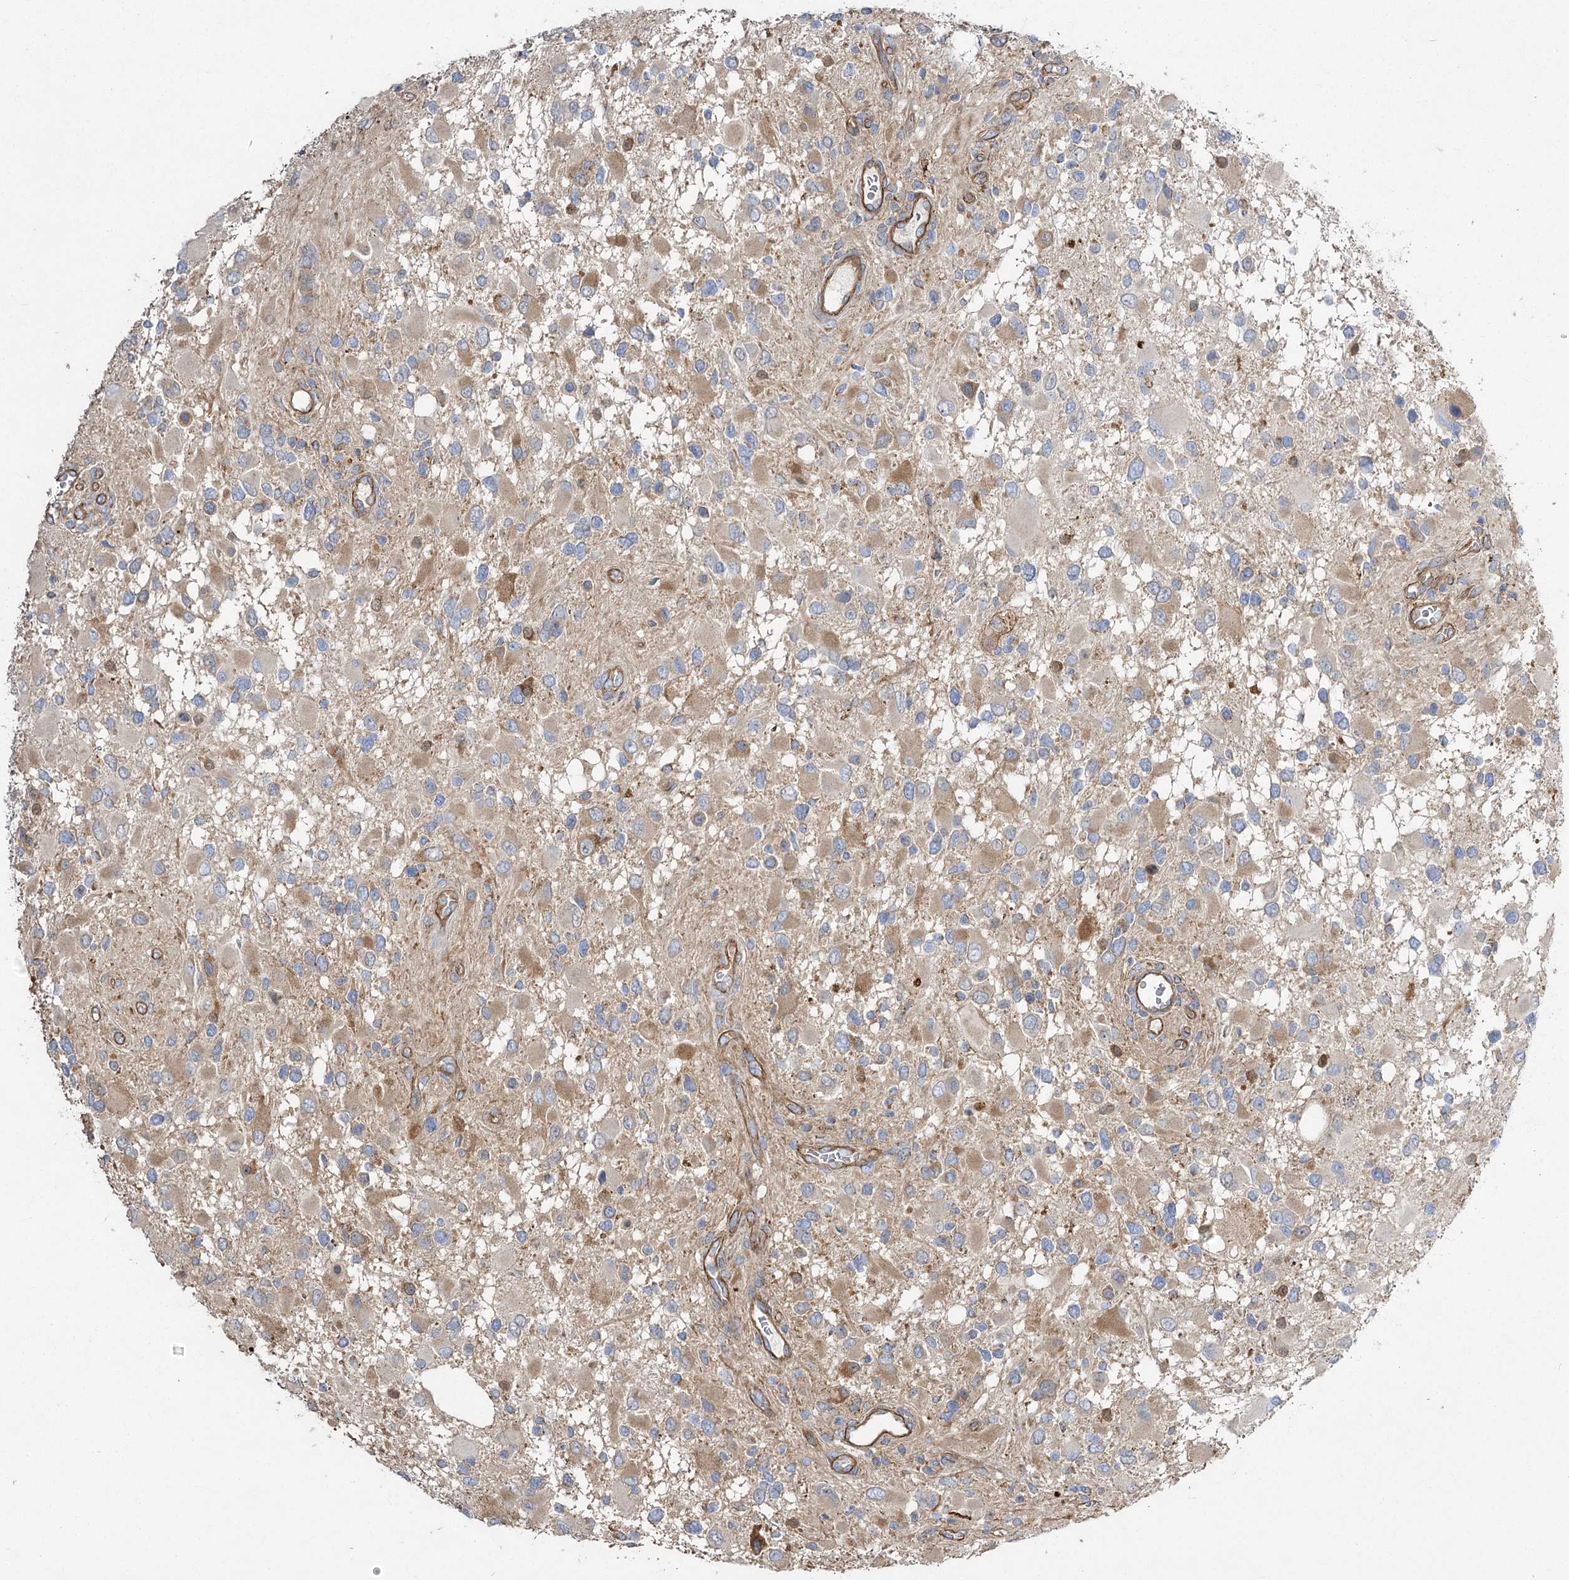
{"staining": {"intensity": "moderate", "quantity": "<25%", "location": "cytoplasmic/membranous"}, "tissue": "glioma", "cell_type": "Tumor cells", "image_type": "cancer", "snomed": [{"axis": "morphology", "description": "Glioma, malignant, High grade"}, {"axis": "topography", "description": "Brain"}], "caption": "Immunohistochemical staining of glioma displays moderate cytoplasmic/membranous protein expression in approximately <25% of tumor cells. (DAB (3,3'-diaminobenzidine) IHC with brightfield microscopy, high magnification).", "gene": "RMDN2", "patient": {"sex": "male", "age": 53}}